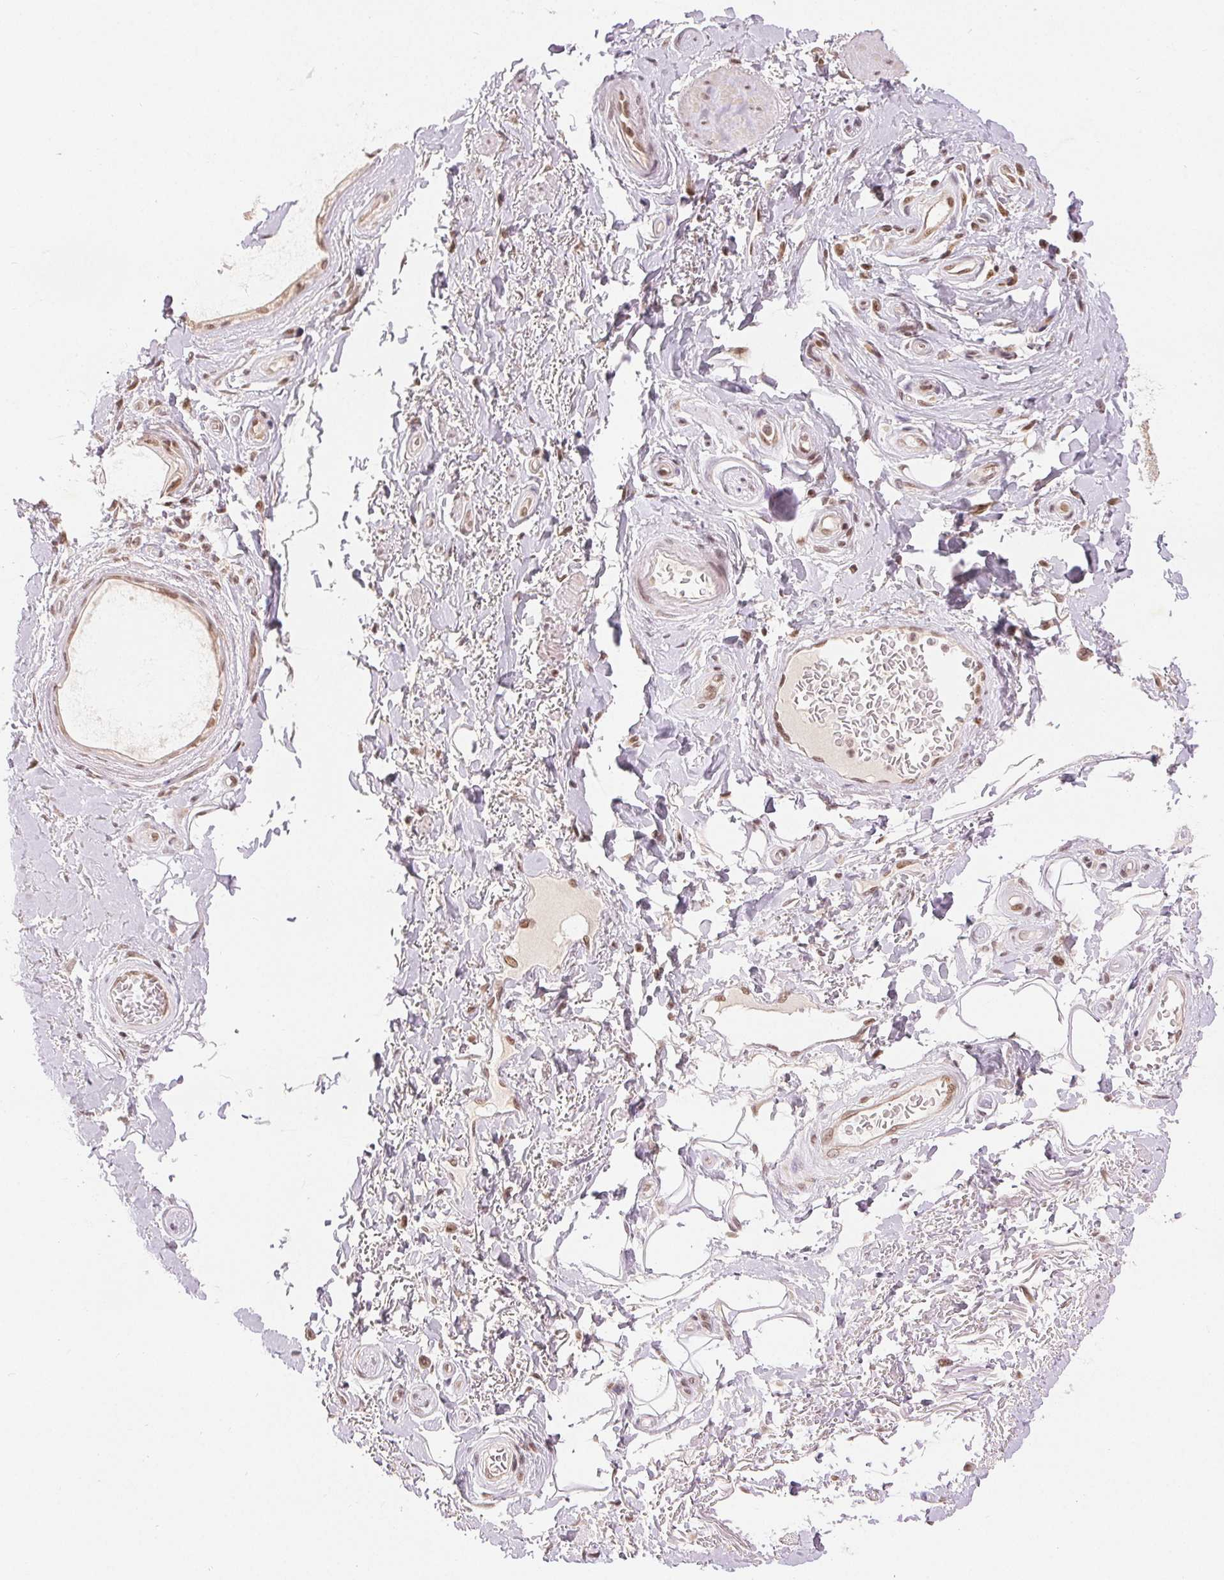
{"staining": {"intensity": "negative", "quantity": "none", "location": "none"}, "tissue": "adipose tissue", "cell_type": "Adipocytes", "image_type": "normal", "snomed": [{"axis": "morphology", "description": "Normal tissue, NOS"}, {"axis": "topography", "description": "Peripheral nerve tissue"}], "caption": "Protein analysis of unremarkable adipose tissue displays no significant staining in adipocytes. (IHC, brightfield microscopy, high magnification).", "gene": "DEK", "patient": {"sex": "male", "age": 51}}